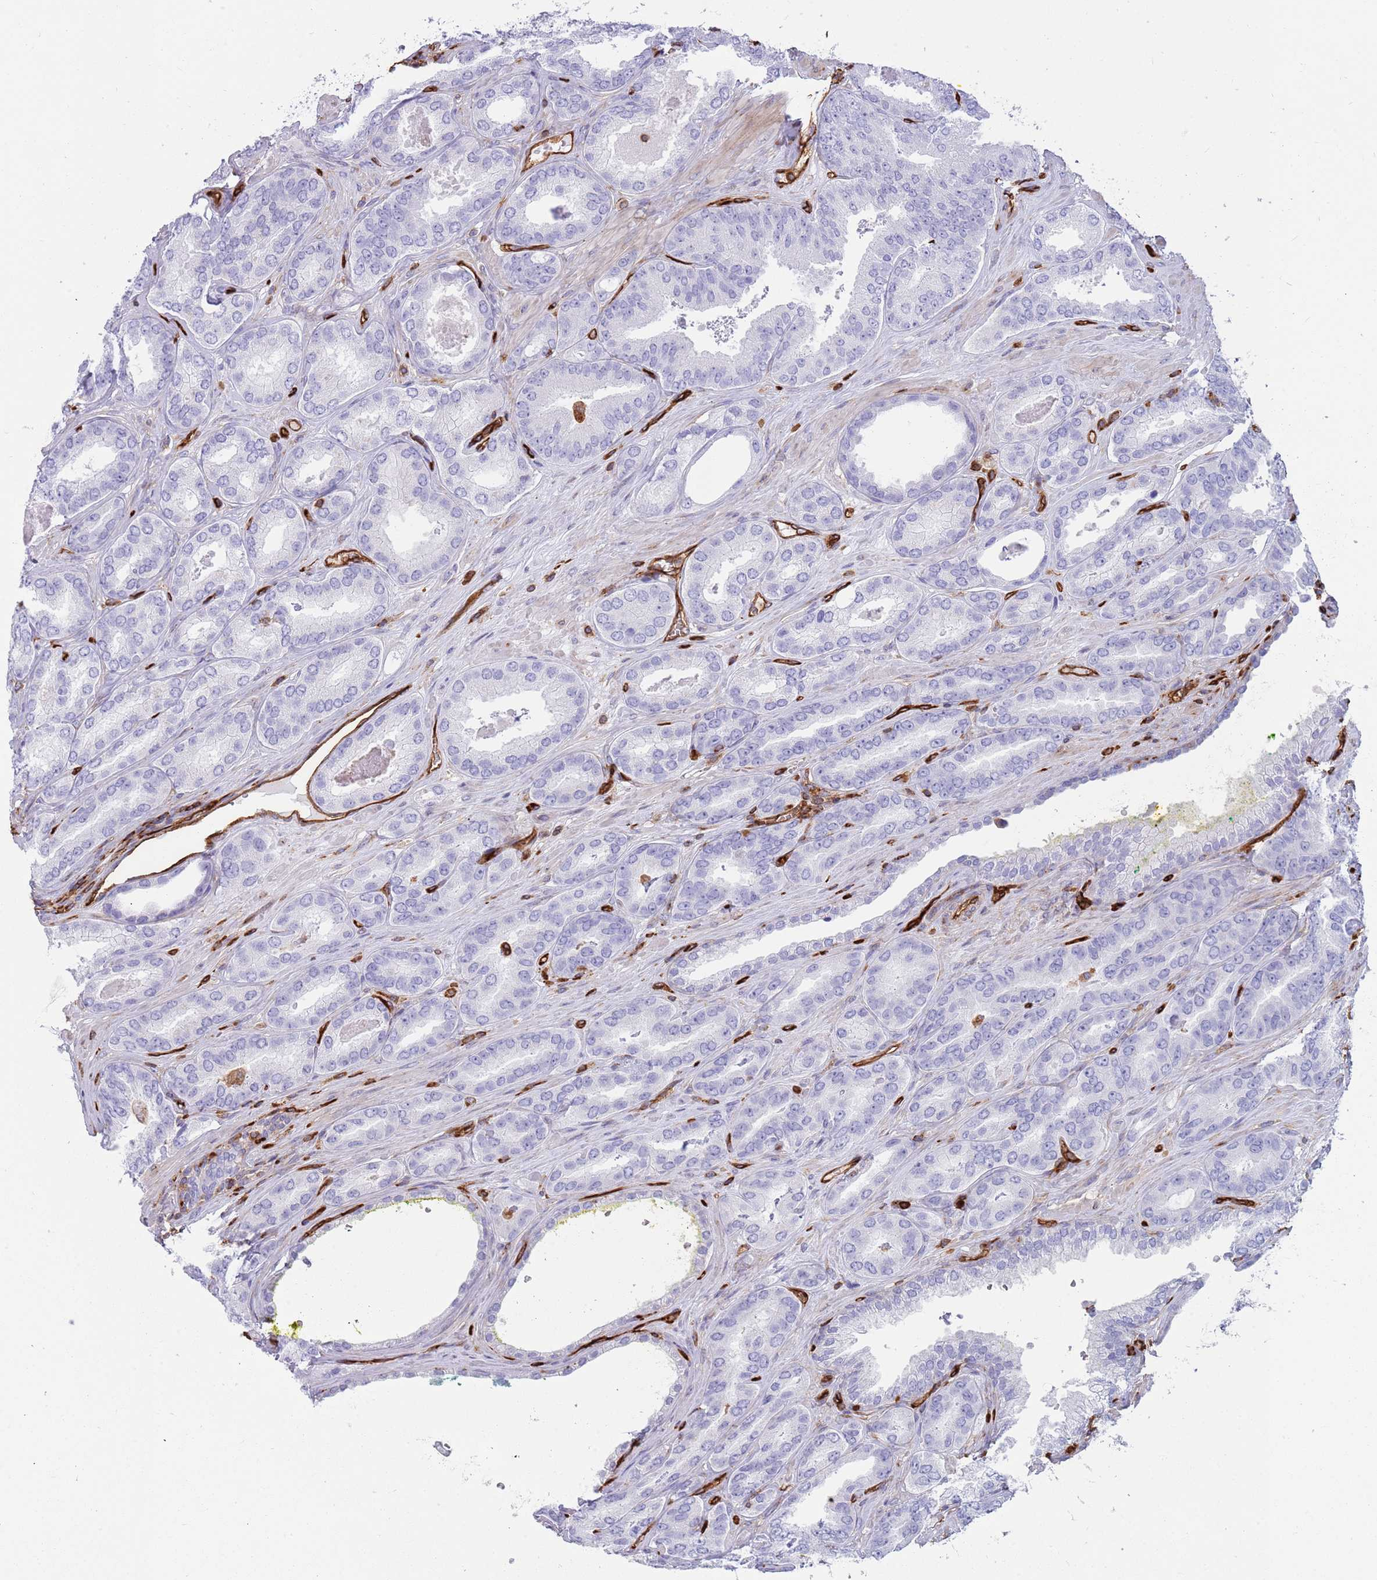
{"staining": {"intensity": "negative", "quantity": "none", "location": "none"}, "tissue": "prostate cancer", "cell_type": "Tumor cells", "image_type": "cancer", "snomed": [{"axis": "morphology", "description": "Adenocarcinoma, High grade"}, {"axis": "topography", "description": "Prostate"}], "caption": "Immunohistochemistry (IHC) histopathology image of neoplastic tissue: human prostate cancer (high-grade adenocarcinoma) stained with DAB reveals no significant protein staining in tumor cells.", "gene": "KBTBD7", "patient": {"sex": "male", "age": 72}}